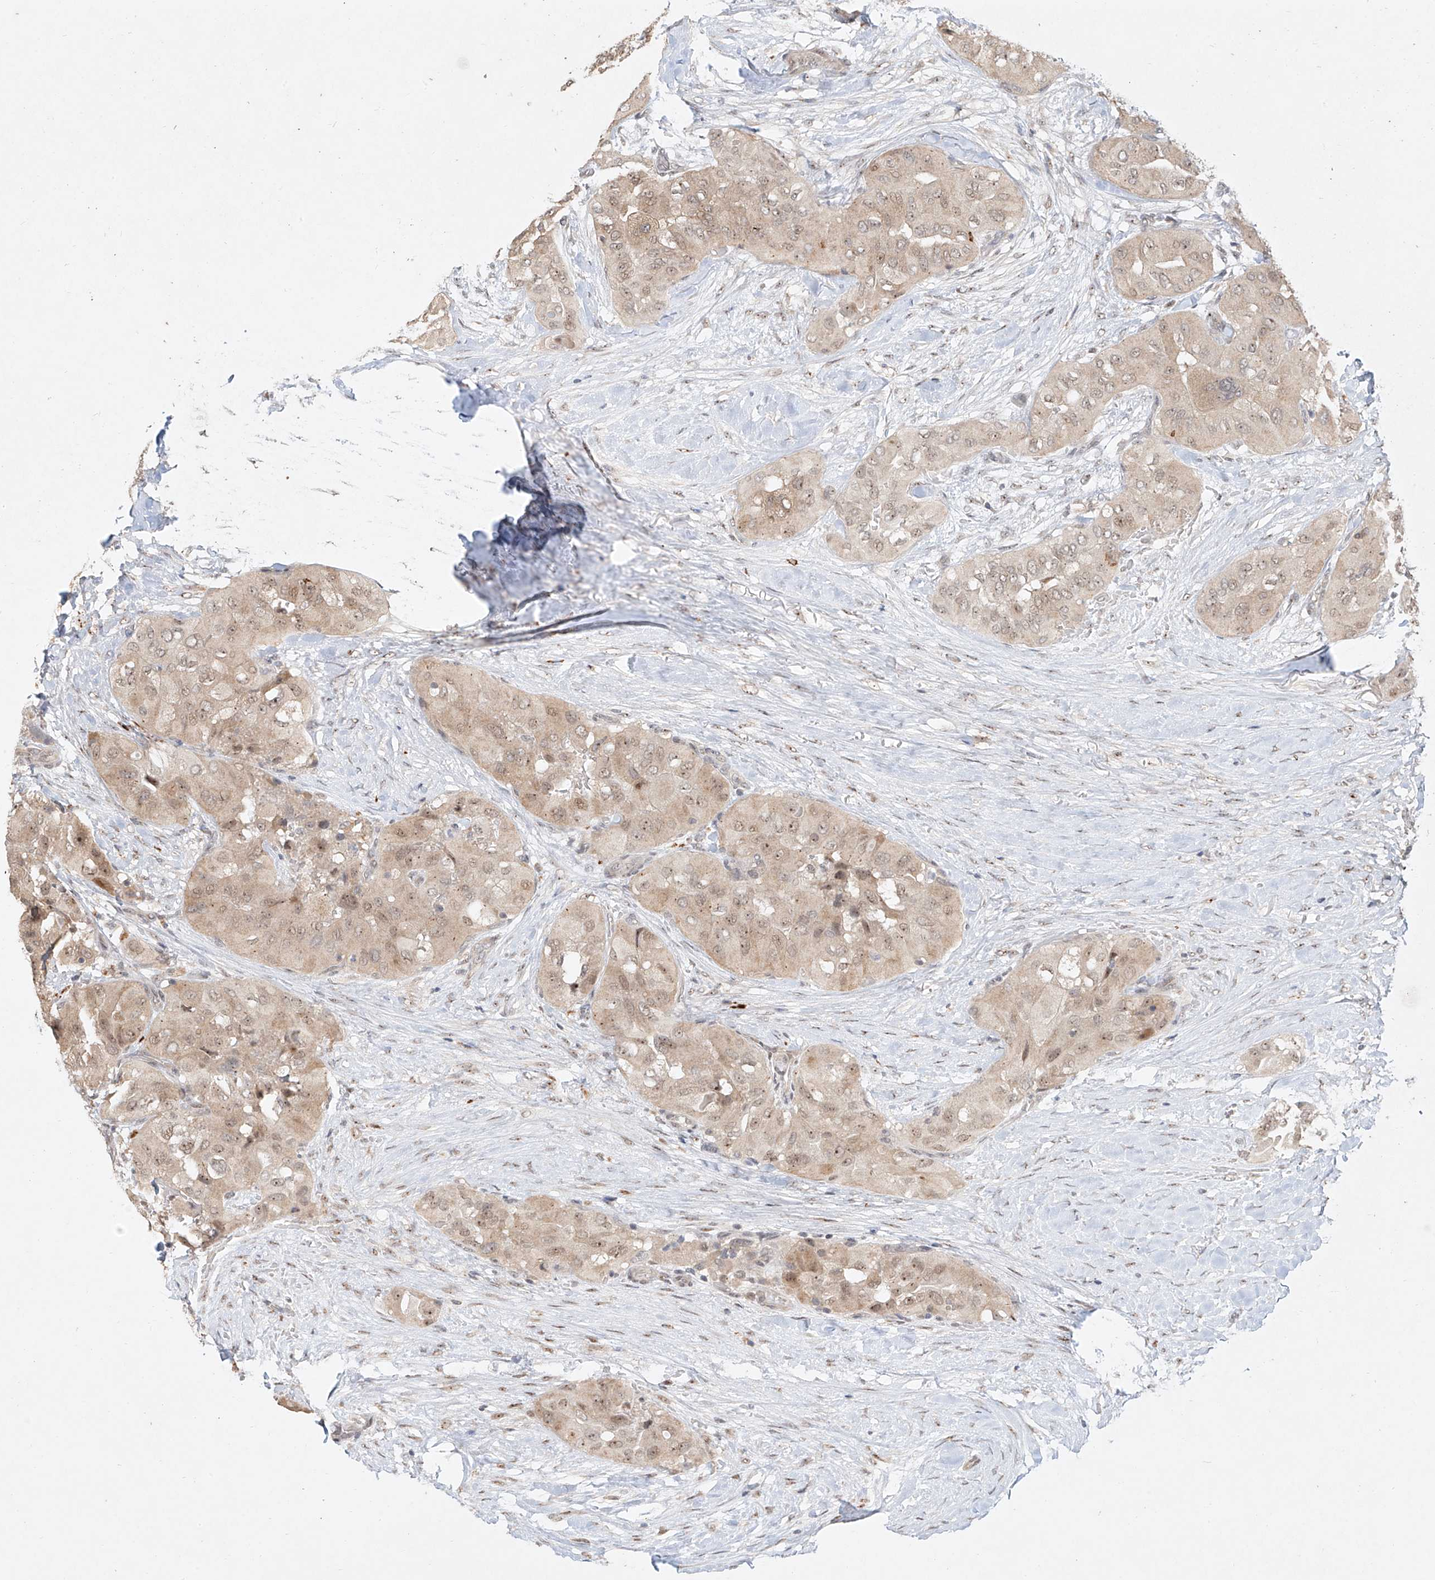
{"staining": {"intensity": "weak", "quantity": ">75%", "location": "cytoplasmic/membranous,nuclear"}, "tissue": "thyroid cancer", "cell_type": "Tumor cells", "image_type": "cancer", "snomed": [{"axis": "morphology", "description": "Papillary adenocarcinoma, NOS"}, {"axis": "topography", "description": "Thyroid gland"}], "caption": "This micrograph demonstrates IHC staining of thyroid papillary adenocarcinoma, with low weak cytoplasmic/membranous and nuclear staining in approximately >75% of tumor cells.", "gene": "TASP1", "patient": {"sex": "female", "age": 59}}